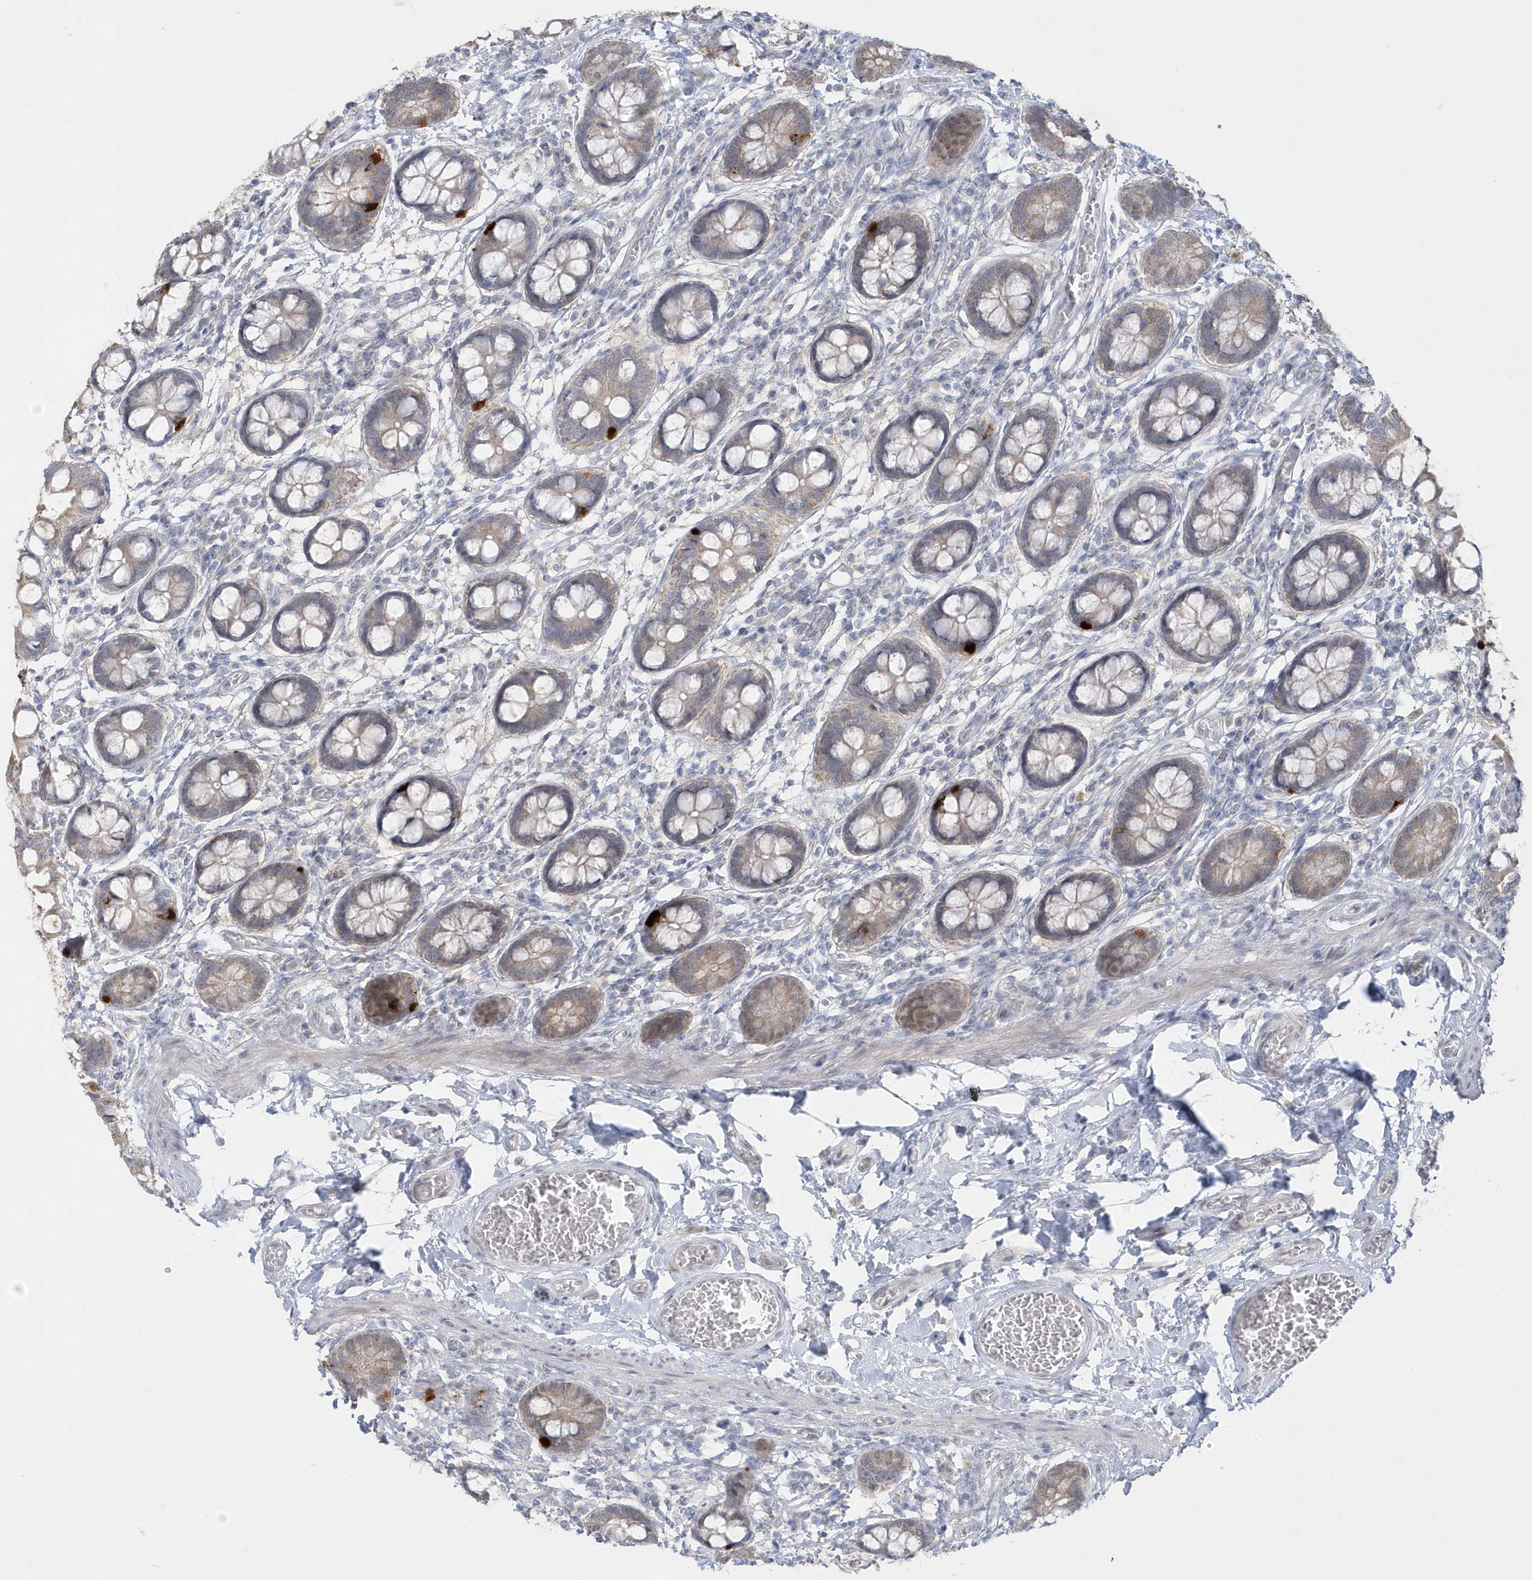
{"staining": {"intensity": "strong", "quantity": "<25%", "location": "cytoplasmic/membranous"}, "tissue": "small intestine", "cell_type": "Glandular cells", "image_type": "normal", "snomed": [{"axis": "morphology", "description": "Normal tissue, NOS"}, {"axis": "topography", "description": "Small intestine"}], "caption": "Protein staining exhibits strong cytoplasmic/membranous expression in approximately <25% of glandular cells in benign small intestine.", "gene": "PCBD1", "patient": {"sex": "male", "age": 52}}